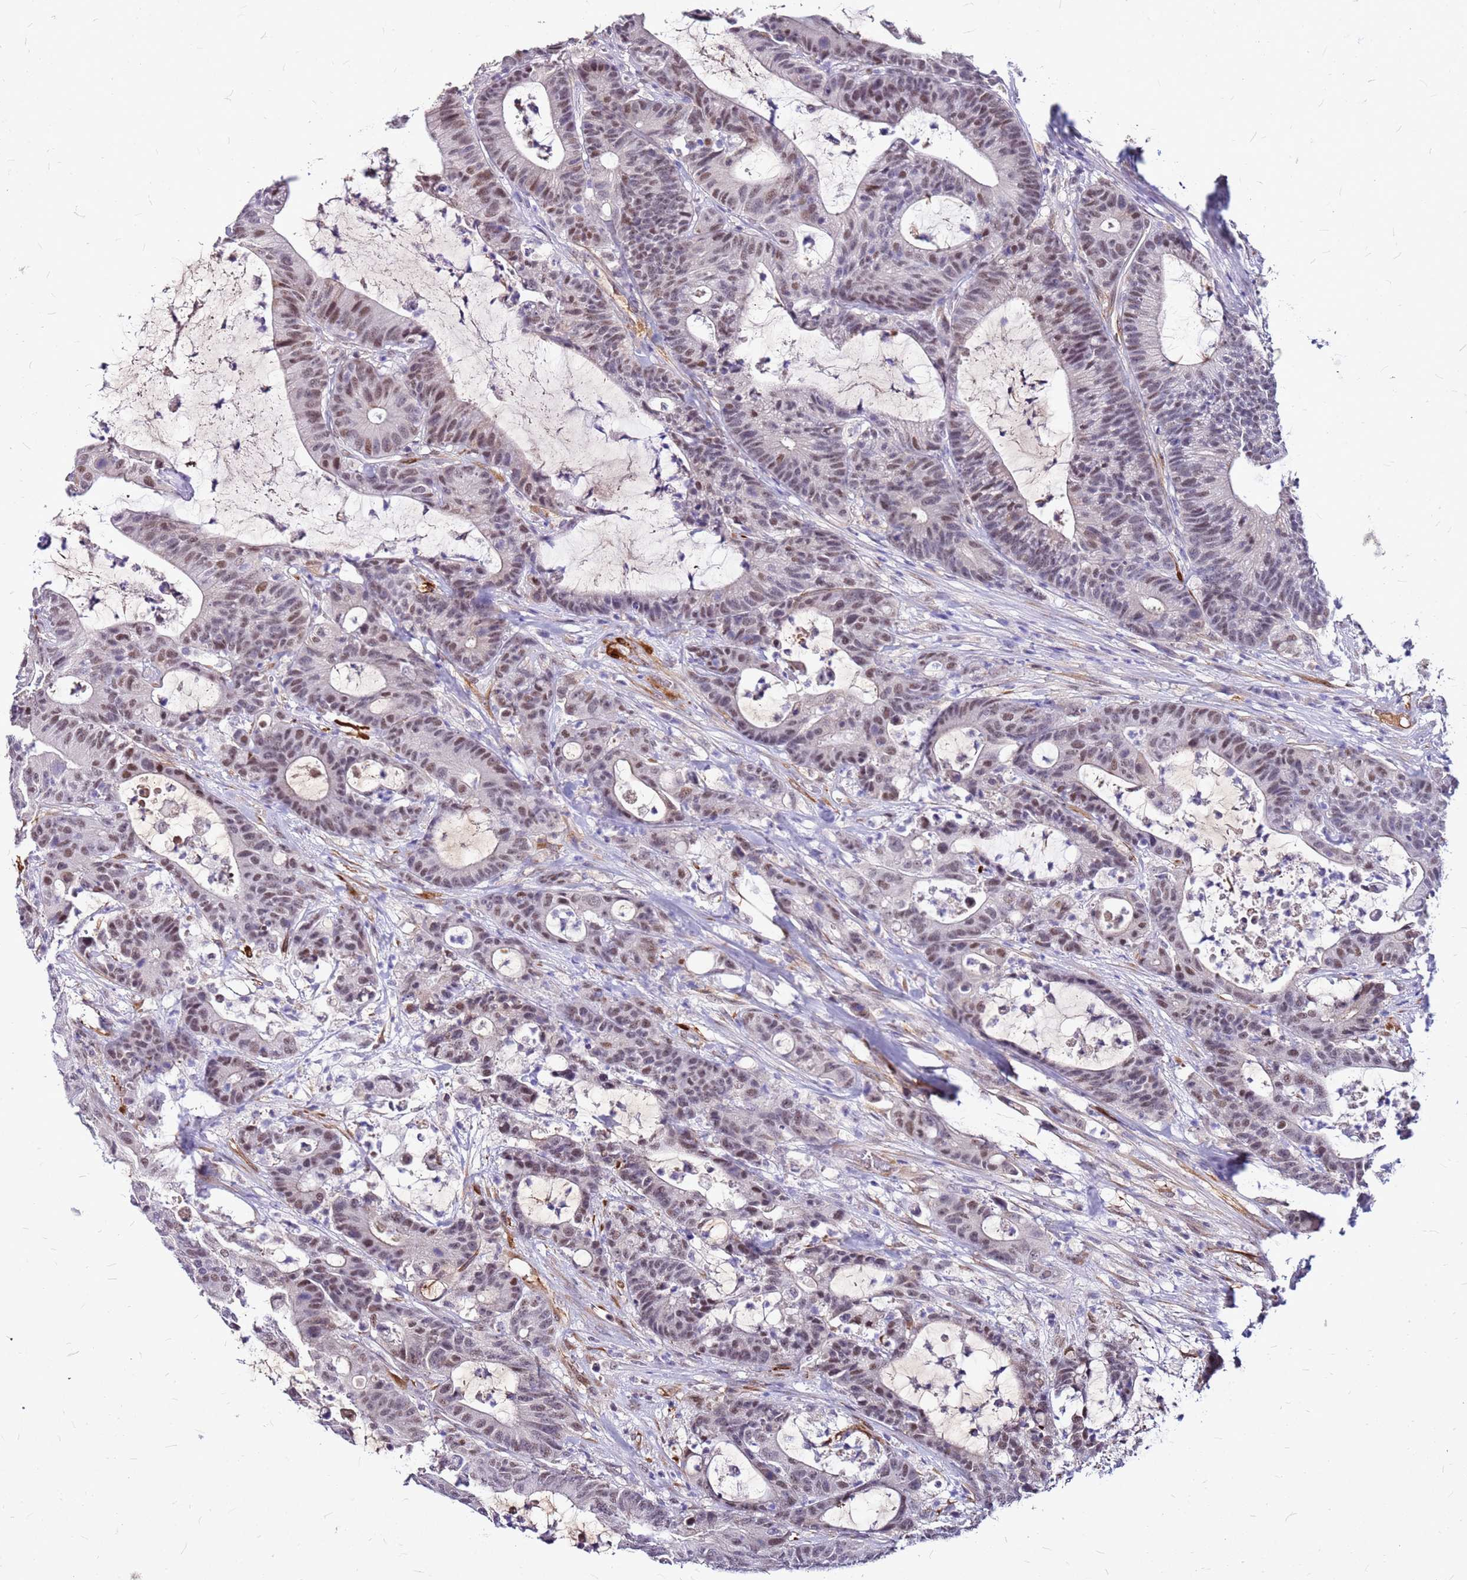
{"staining": {"intensity": "moderate", "quantity": "25%-75%", "location": "nuclear"}, "tissue": "colorectal cancer", "cell_type": "Tumor cells", "image_type": "cancer", "snomed": [{"axis": "morphology", "description": "Adenocarcinoma, NOS"}, {"axis": "topography", "description": "Colon"}], "caption": "A histopathology image showing moderate nuclear positivity in about 25%-75% of tumor cells in adenocarcinoma (colorectal), as visualized by brown immunohistochemical staining.", "gene": "ALDH1A3", "patient": {"sex": "female", "age": 84}}